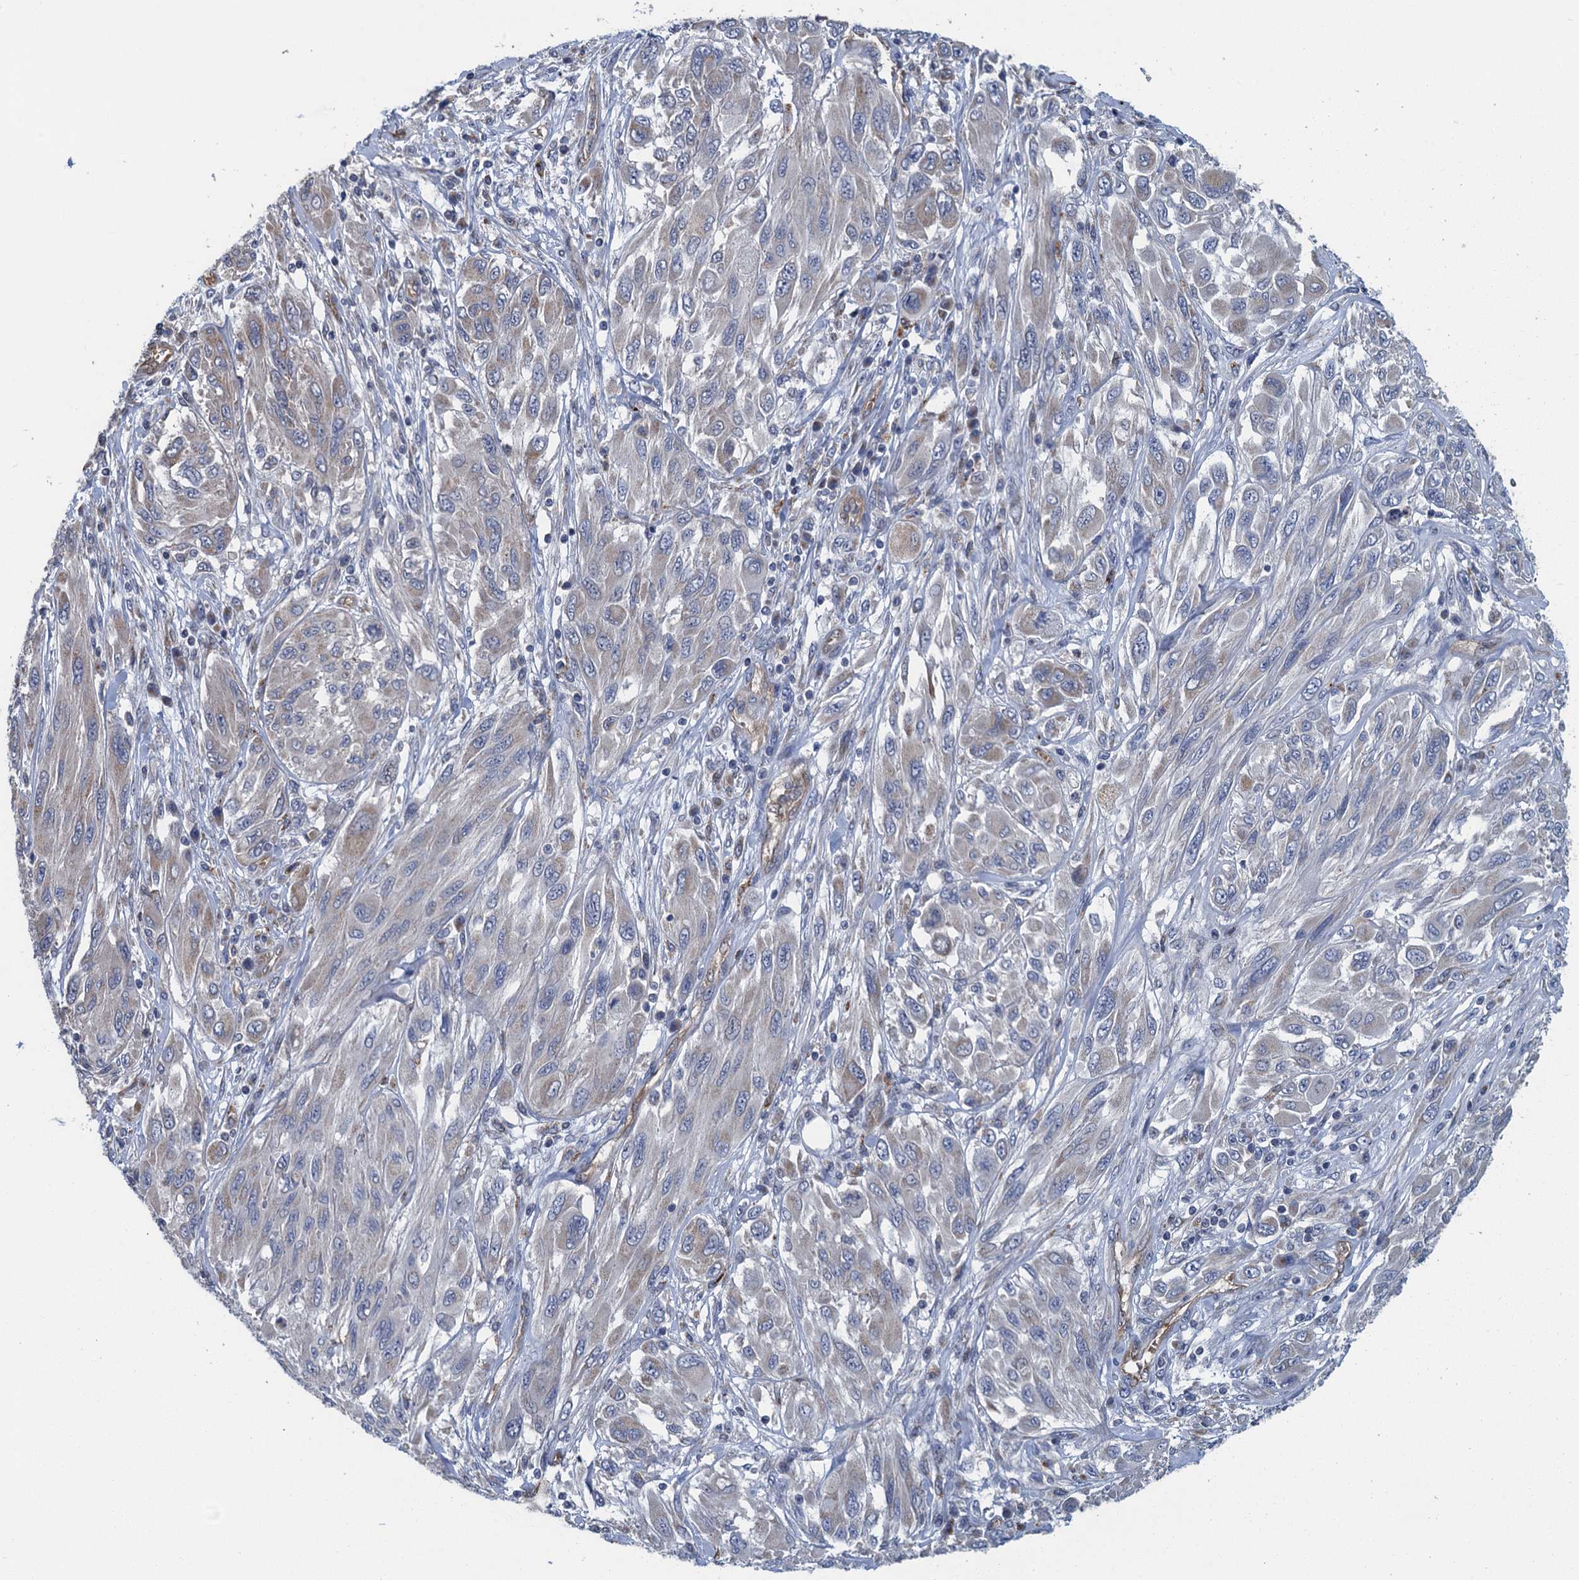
{"staining": {"intensity": "negative", "quantity": "none", "location": "none"}, "tissue": "melanoma", "cell_type": "Tumor cells", "image_type": "cancer", "snomed": [{"axis": "morphology", "description": "Malignant melanoma, NOS"}, {"axis": "topography", "description": "Skin"}], "caption": "Tumor cells are negative for protein expression in human melanoma. (DAB (3,3'-diaminobenzidine) IHC with hematoxylin counter stain).", "gene": "KBTBD8", "patient": {"sex": "female", "age": 91}}